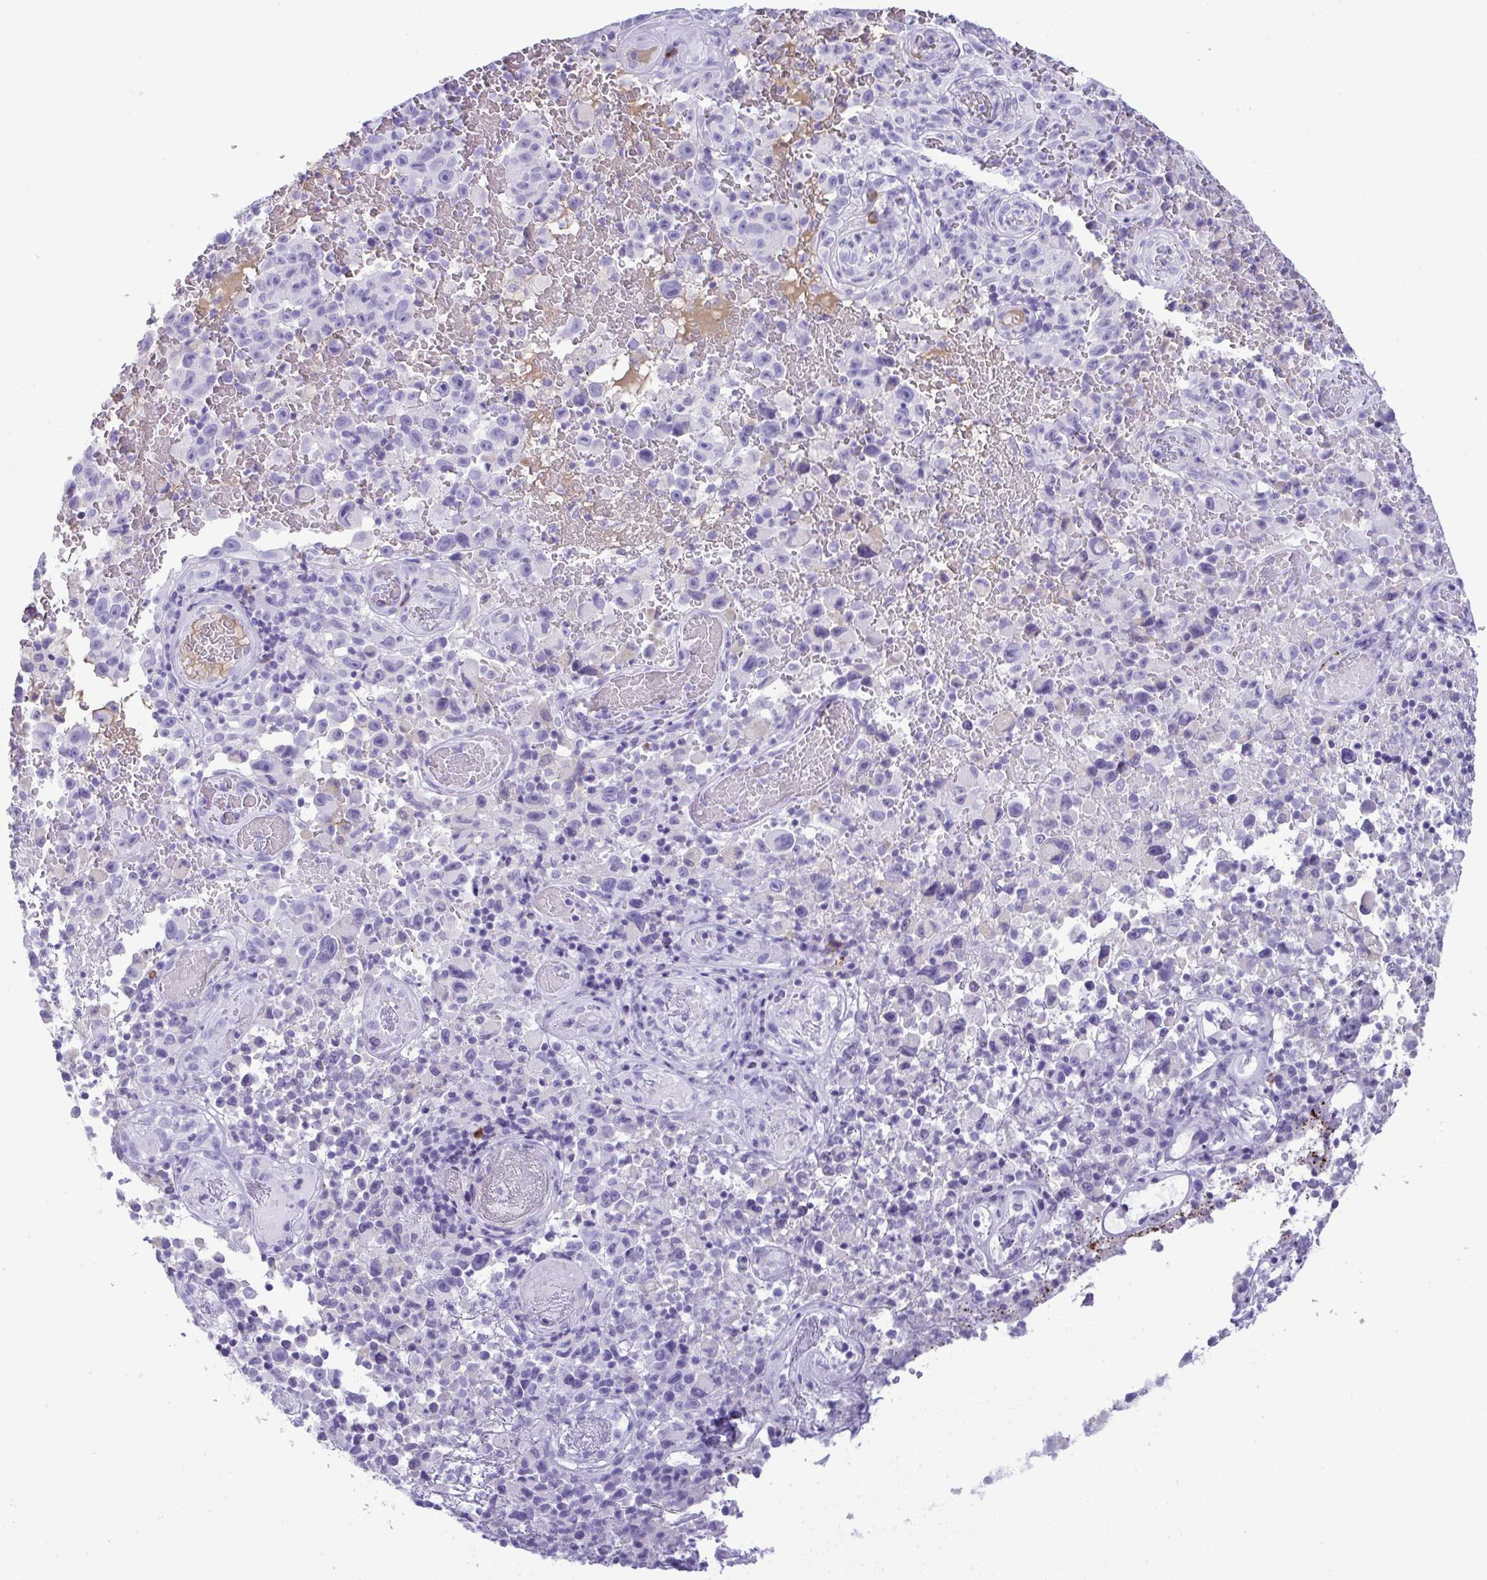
{"staining": {"intensity": "negative", "quantity": "none", "location": "none"}, "tissue": "melanoma", "cell_type": "Tumor cells", "image_type": "cancer", "snomed": [{"axis": "morphology", "description": "Malignant melanoma, NOS"}, {"axis": "topography", "description": "Skin"}], "caption": "A high-resolution micrograph shows immunohistochemistry (IHC) staining of malignant melanoma, which reveals no significant staining in tumor cells. (Brightfield microscopy of DAB (3,3'-diaminobenzidine) IHC at high magnification).", "gene": "JCHAIN", "patient": {"sex": "female", "age": 82}}